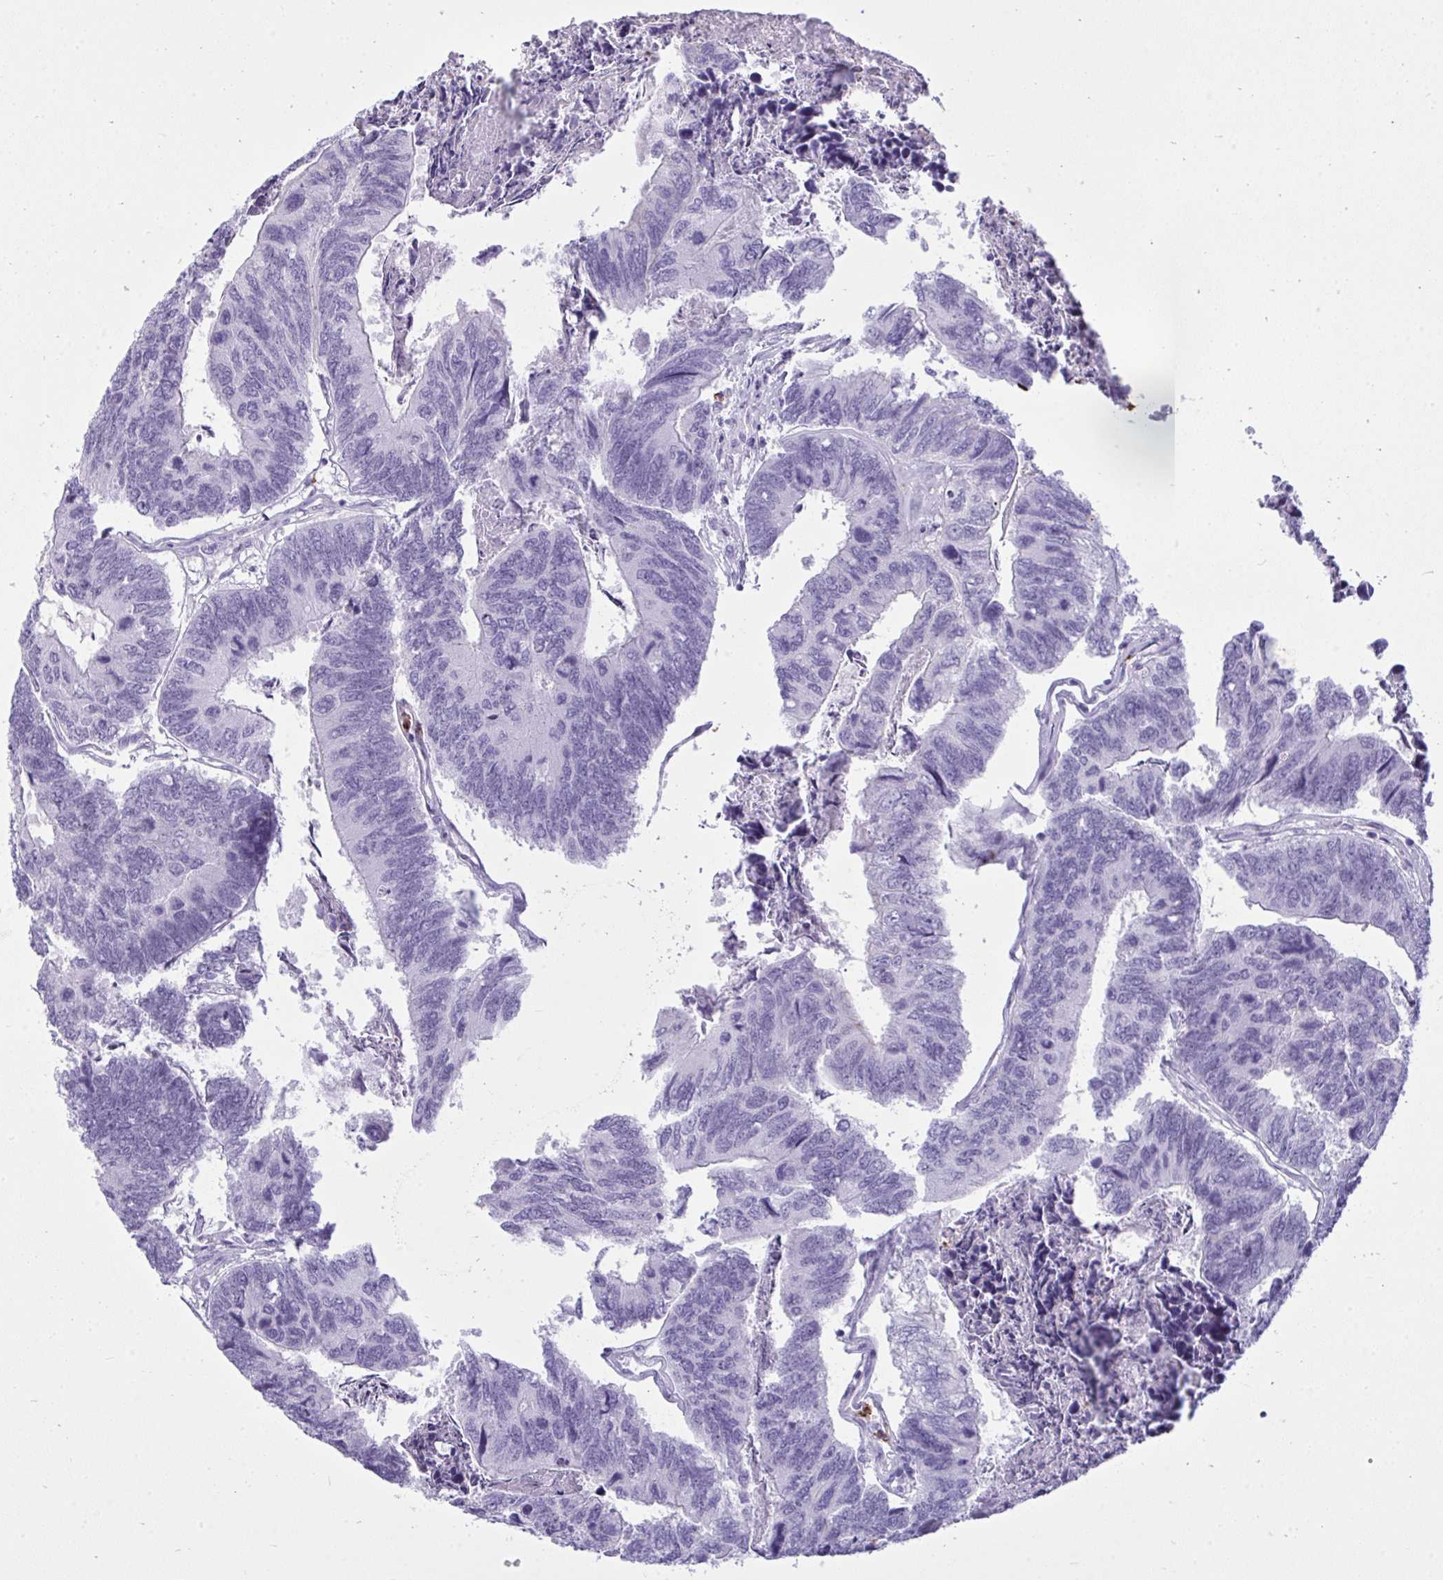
{"staining": {"intensity": "negative", "quantity": "none", "location": "none"}, "tissue": "colorectal cancer", "cell_type": "Tumor cells", "image_type": "cancer", "snomed": [{"axis": "morphology", "description": "Adenocarcinoma, NOS"}, {"axis": "topography", "description": "Colon"}], "caption": "IHC photomicrograph of neoplastic tissue: human colorectal cancer (adenocarcinoma) stained with DAB reveals no significant protein staining in tumor cells.", "gene": "ARHGAP42", "patient": {"sex": "female", "age": 67}}